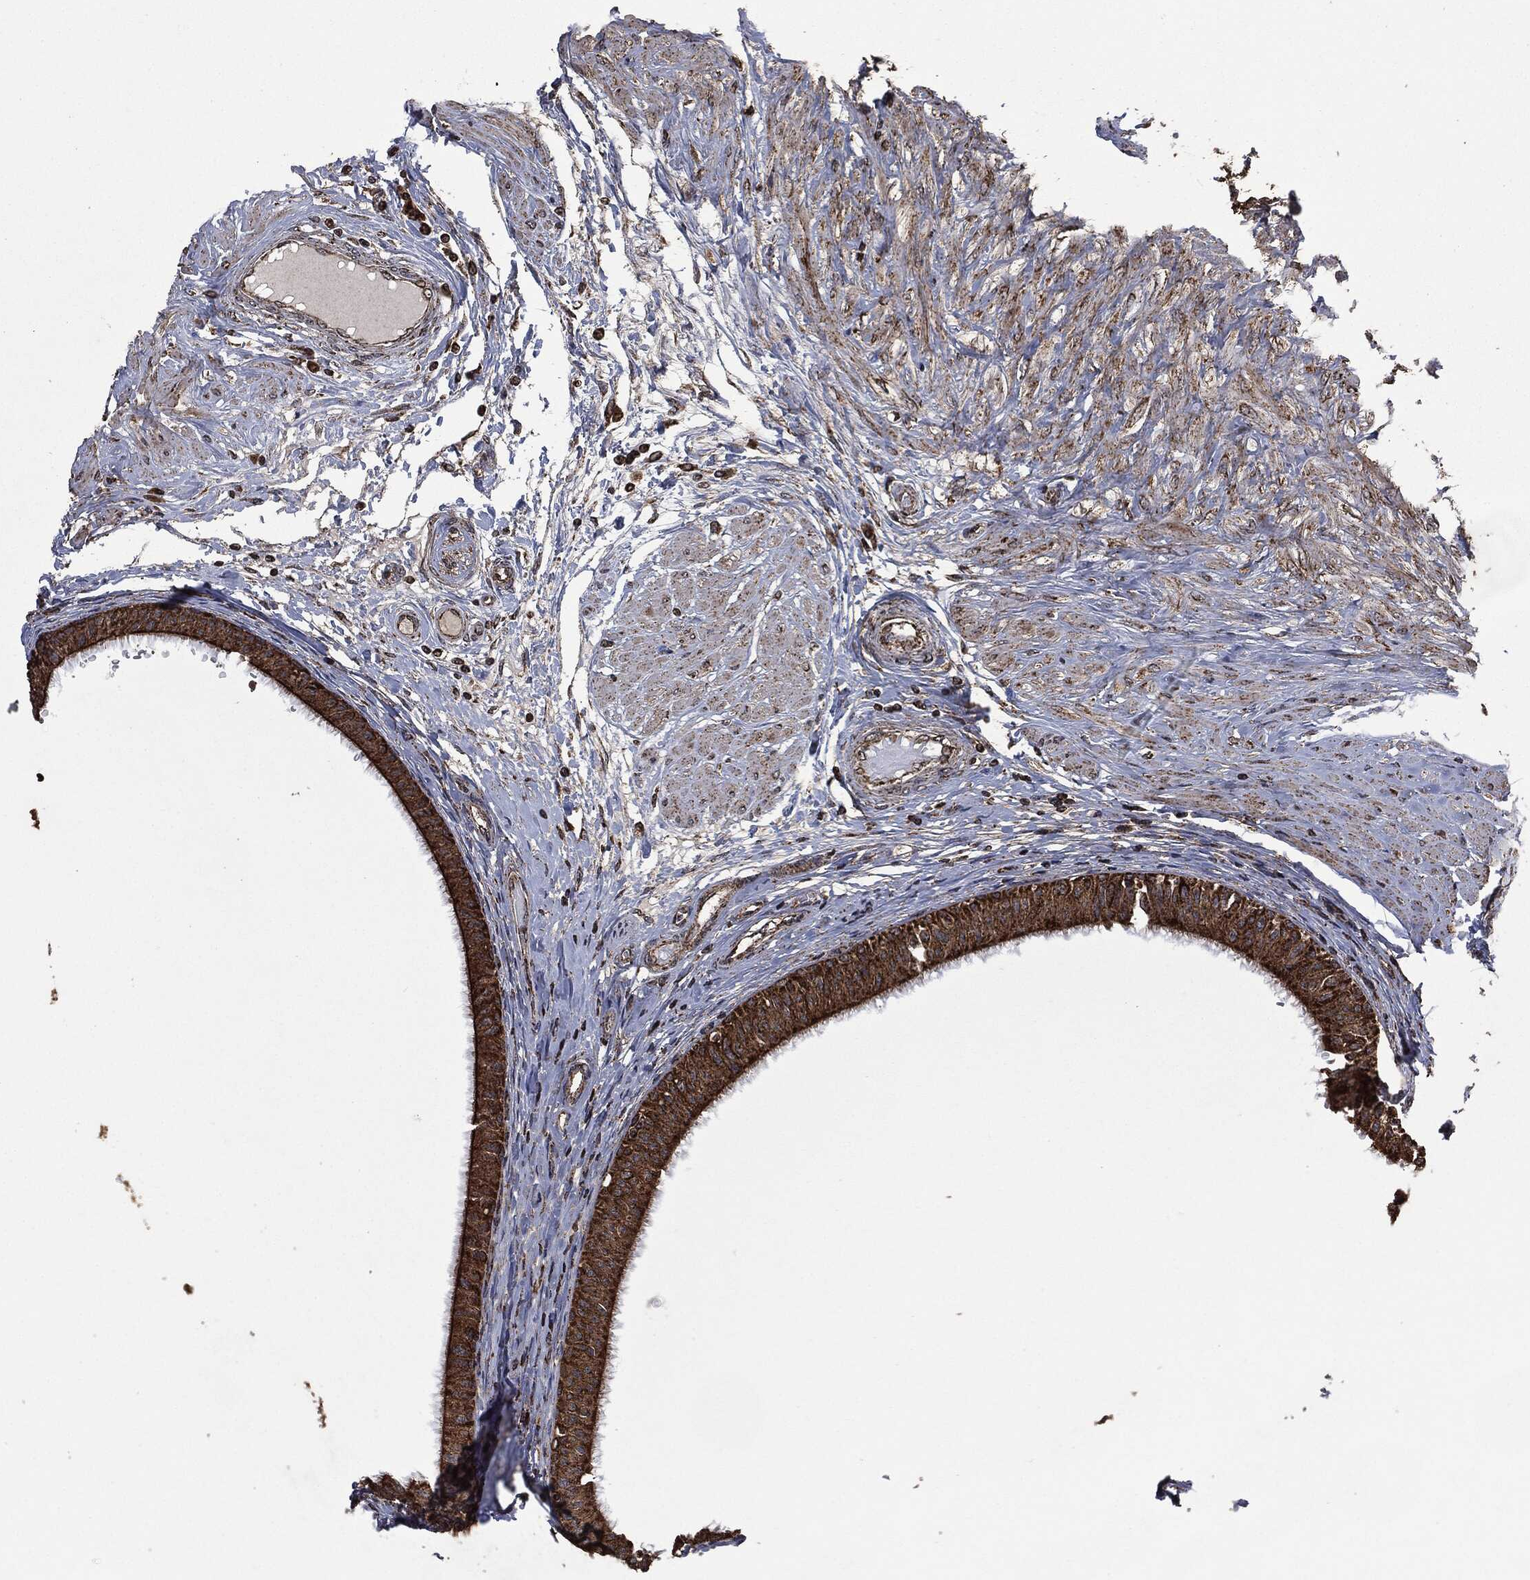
{"staining": {"intensity": "strong", "quantity": ">75%", "location": "cytoplasmic/membranous"}, "tissue": "epididymis", "cell_type": "Glandular cells", "image_type": "normal", "snomed": [{"axis": "morphology", "description": "Normal tissue, NOS"}, {"axis": "morphology", "description": "Seminoma, NOS"}, {"axis": "topography", "description": "Testis"}, {"axis": "topography", "description": "Epididymis"}], "caption": "A brown stain shows strong cytoplasmic/membranous positivity of a protein in glandular cells of unremarkable epididymis.", "gene": "LIG3", "patient": {"sex": "male", "age": 61}}